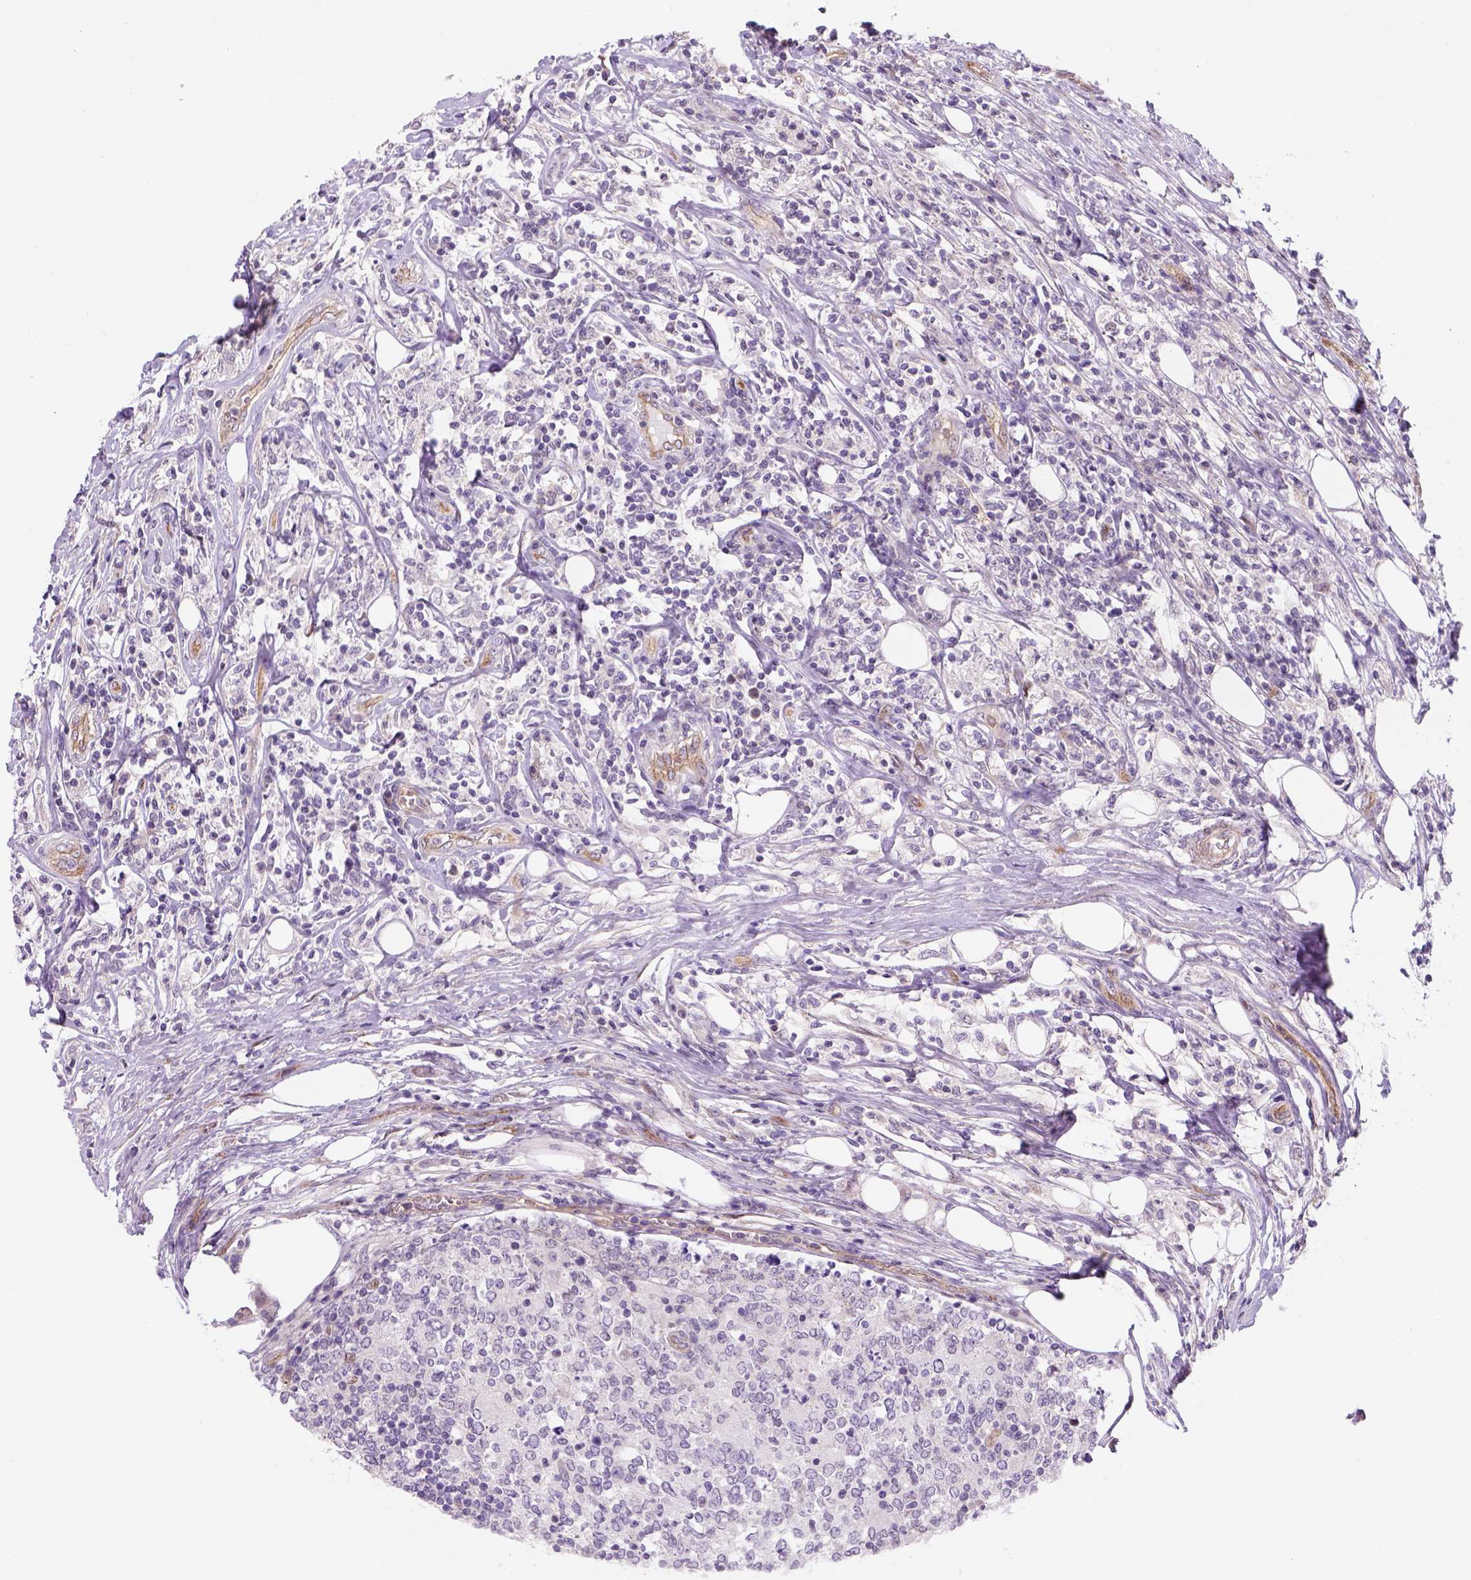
{"staining": {"intensity": "negative", "quantity": "none", "location": "none"}, "tissue": "lymphoma", "cell_type": "Tumor cells", "image_type": "cancer", "snomed": [{"axis": "morphology", "description": "Malignant lymphoma, non-Hodgkin's type, High grade"}, {"axis": "topography", "description": "Lymph node"}], "caption": "This is a histopathology image of IHC staining of high-grade malignant lymphoma, non-Hodgkin's type, which shows no staining in tumor cells.", "gene": "VSTM5", "patient": {"sex": "female", "age": 84}}